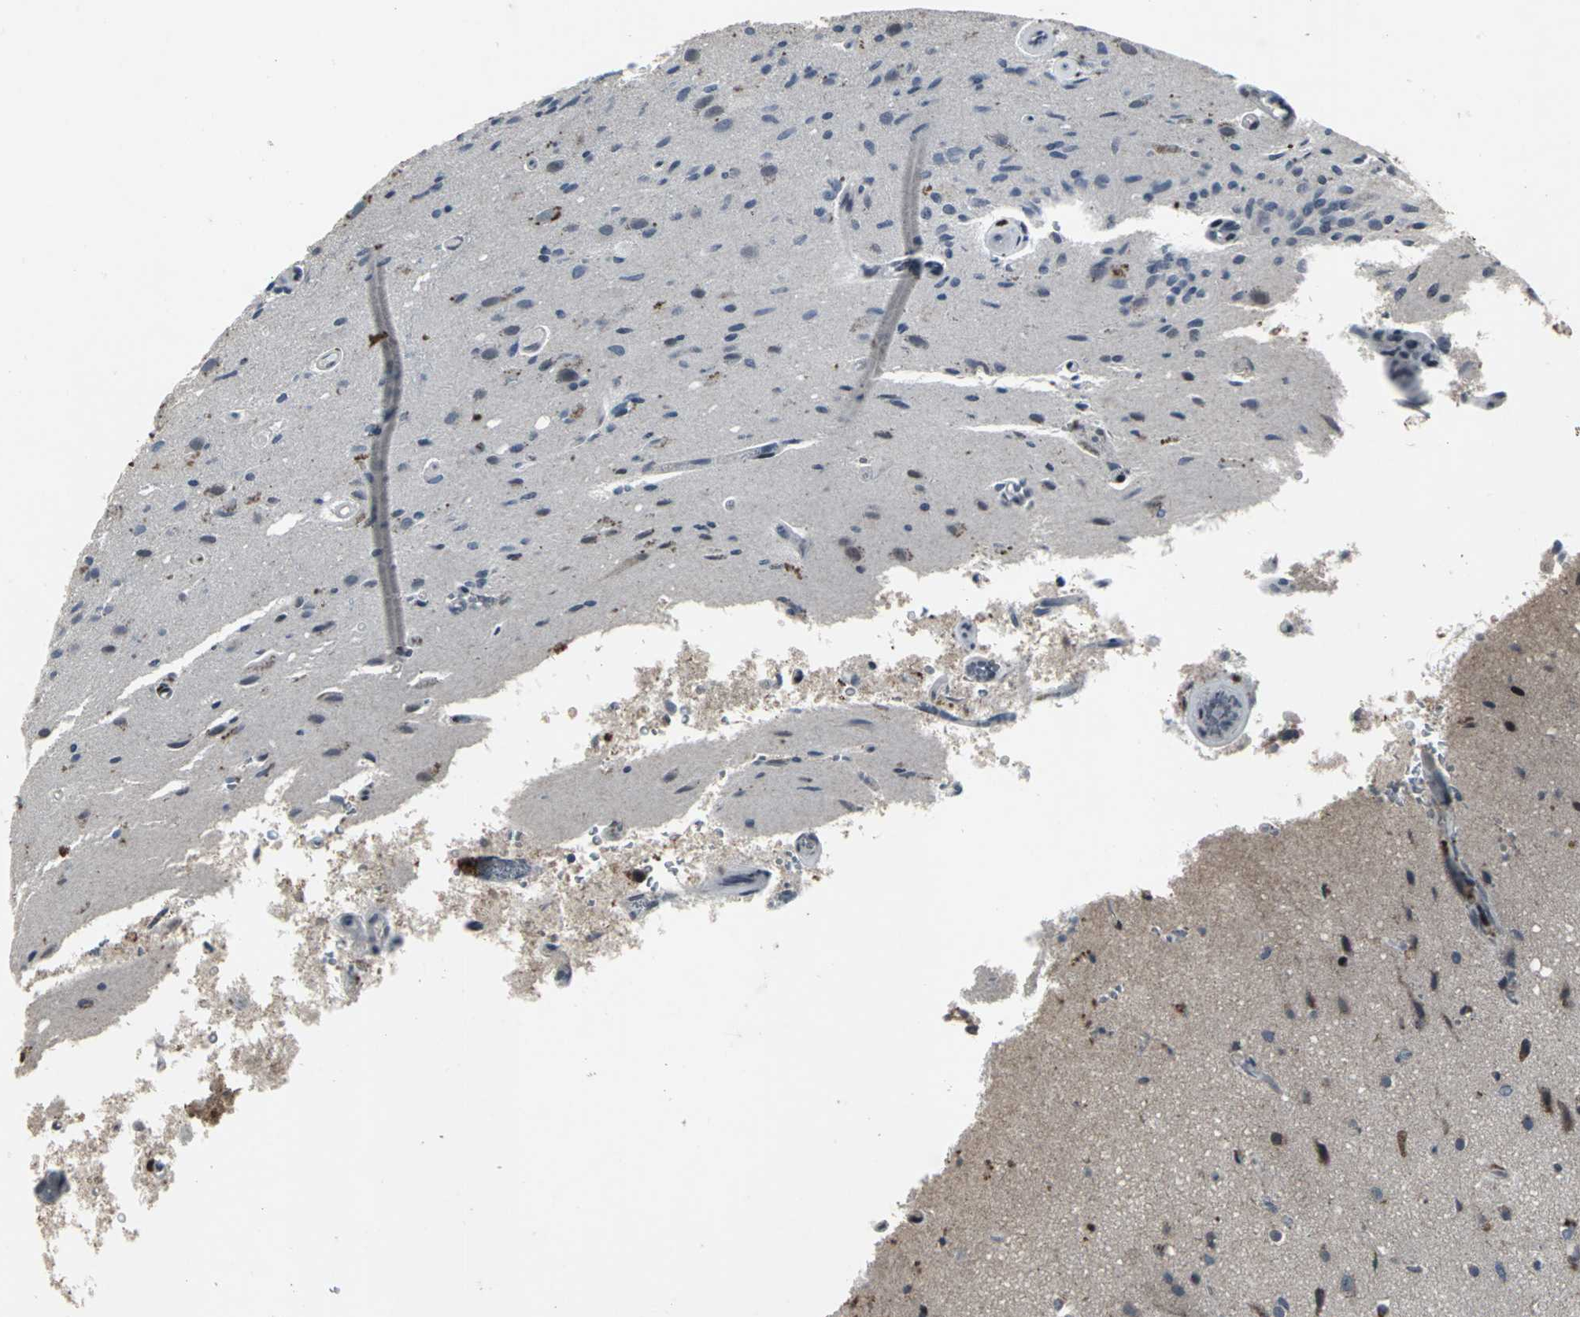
{"staining": {"intensity": "moderate", "quantity": "25%-75%", "location": "cytoplasmic/membranous,nuclear"}, "tissue": "glioma", "cell_type": "Tumor cells", "image_type": "cancer", "snomed": [{"axis": "morphology", "description": "Normal tissue, NOS"}, {"axis": "morphology", "description": "Glioma, malignant, High grade"}, {"axis": "topography", "description": "Cerebral cortex"}], "caption": "Immunohistochemistry (DAB) staining of high-grade glioma (malignant) exhibits moderate cytoplasmic/membranous and nuclear protein staining in about 25%-75% of tumor cells.", "gene": "SRF", "patient": {"sex": "male", "age": 77}}